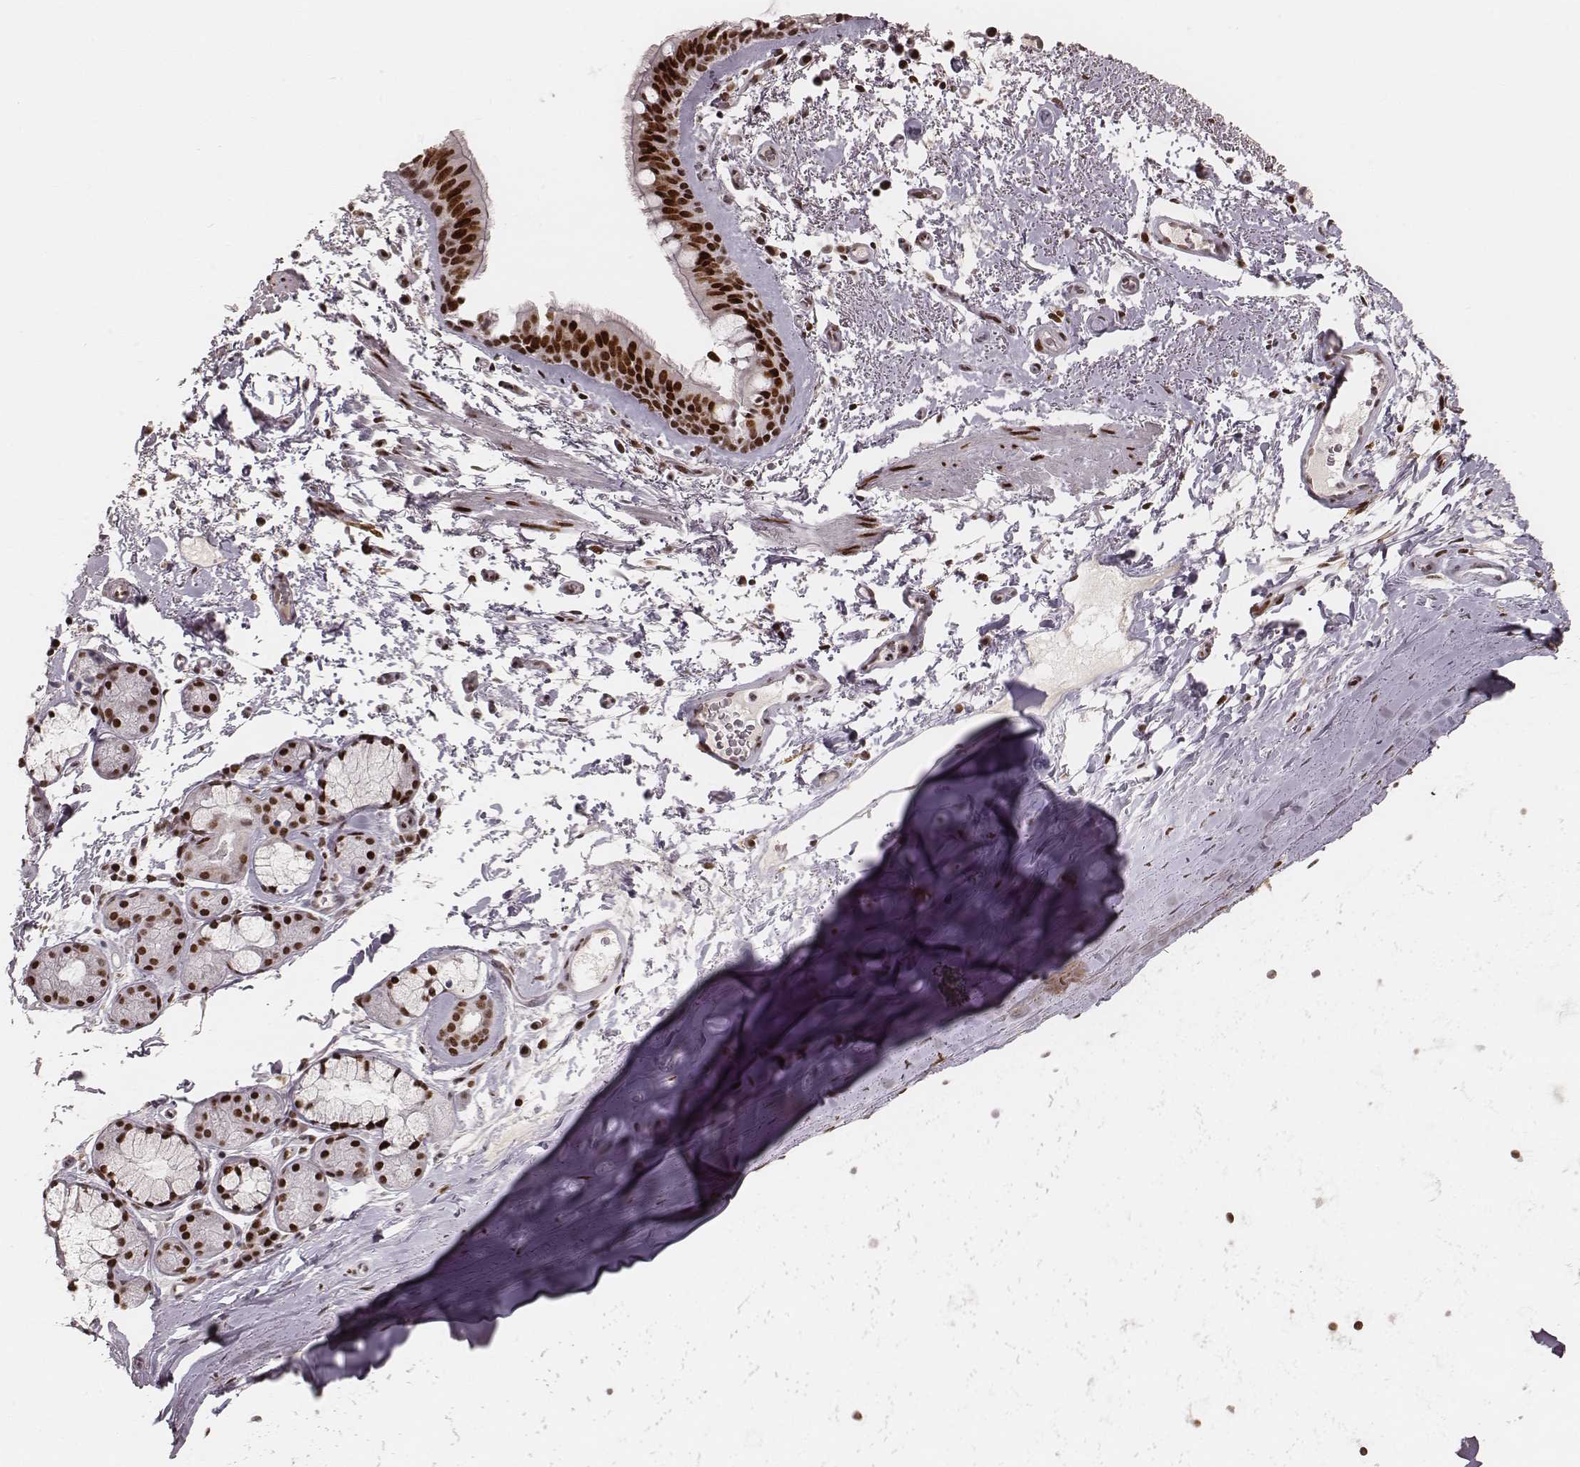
{"staining": {"intensity": "strong", "quantity": ">75%", "location": "nuclear"}, "tissue": "bronchus", "cell_type": "Respiratory epithelial cells", "image_type": "normal", "snomed": [{"axis": "morphology", "description": "Normal tissue, NOS"}, {"axis": "topography", "description": "Bronchus"}], "caption": "Respiratory epithelial cells reveal high levels of strong nuclear positivity in approximately >75% of cells in unremarkable human bronchus.", "gene": "HNRNPC", "patient": {"sex": "female", "age": 64}}